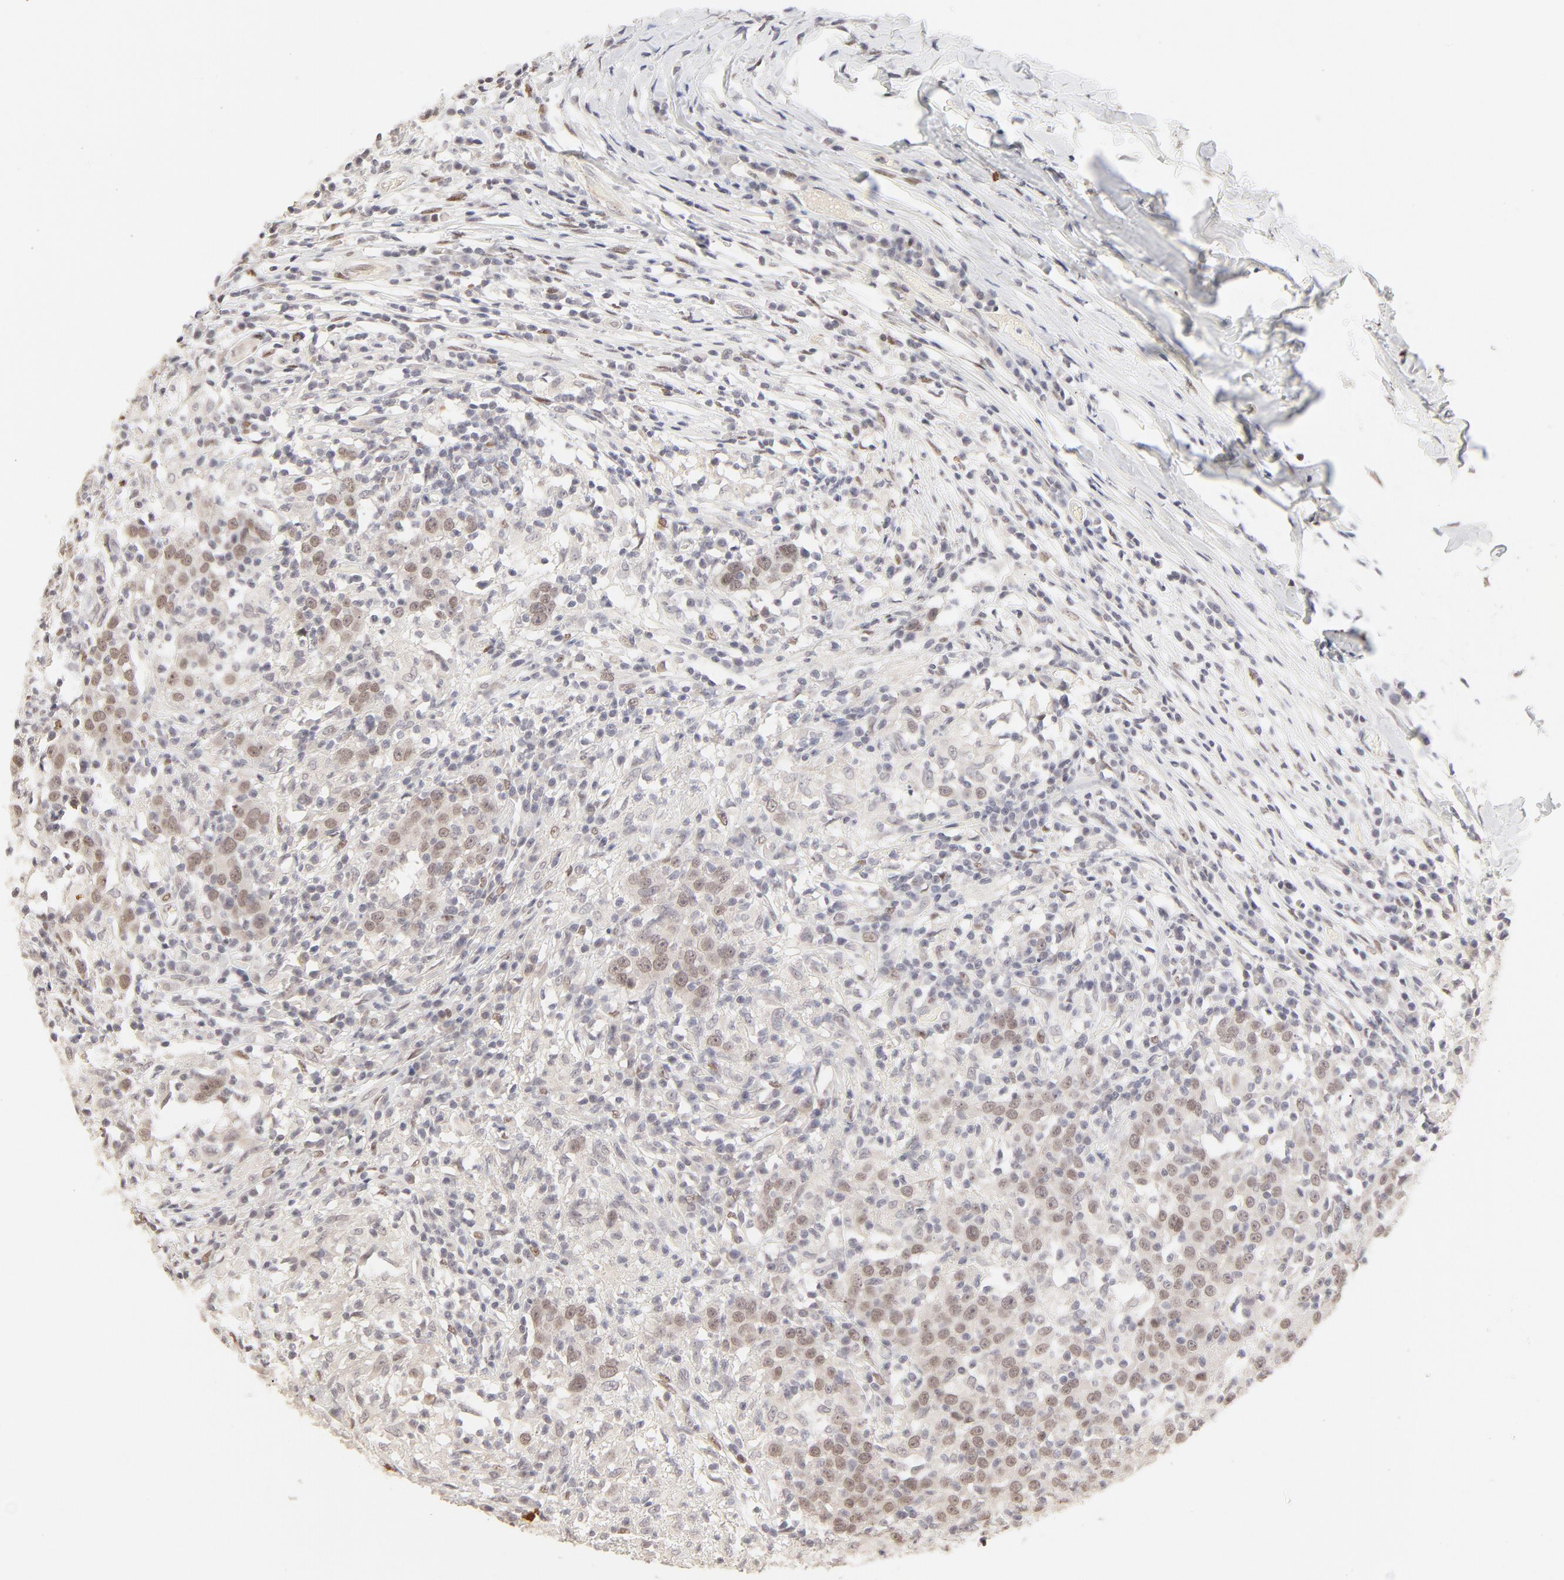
{"staining": {"intensity": "weak", "quantity": "25%-75%", "location": "cytoplasmic/membranous"}, "tissue": "head and neck cancer", "cell_type": "Tumor cells", "image_type": "cancer", "snomed": [{"axis": "morphology", "description": "Adenocarcinoma, NOS"}, {"axis": "topography", "description": "Salivary gland"}, {"axis": "topography", "description": "Head-Neck"}], "caption": "Protein analysis of head and neck adenocarcinoma tissue demonstrates weak cytoplasmic/membranous positivity in approximately 25%-75% of tumor cells. The staining is performed using DAB brown chromogen to label protein expression. The nuclei are counter-stained blue using hematoxylin.", "gene": "PBX3", "patient": {"sex": "female", "age": 65}}